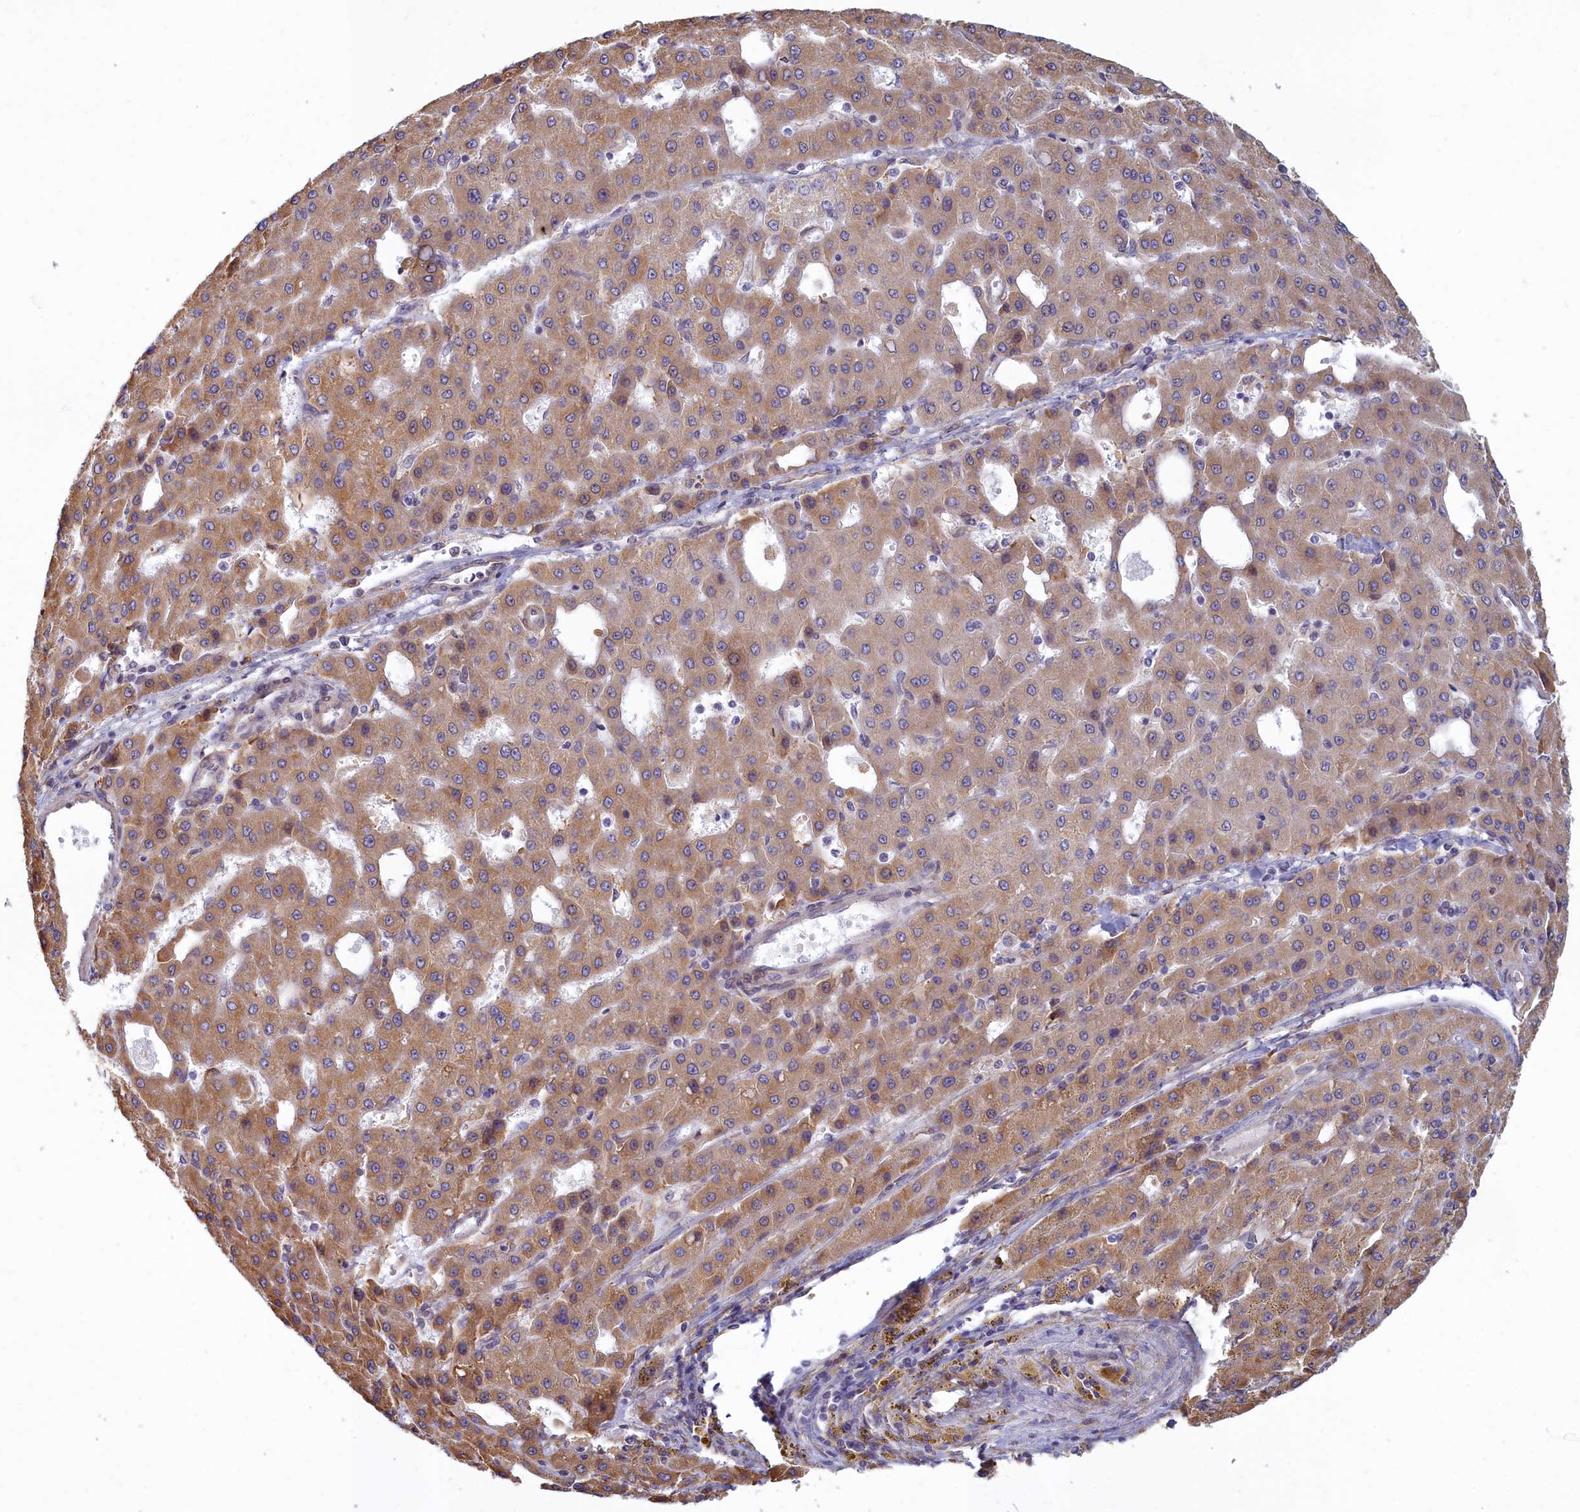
{"staining": {"intensity": "moderate", "quantity": ">75%", "location": "cytoplasmic/membranous"}, "tissue": "liver cancer", "cell_type": "Tumor cells", "image_type": "cancer", "snomed": [{"axis": "morphology", "description": "Carcinoma, Hepatocellular, NOS"}, {"axis": "topography", "description": "Liver"}], "caption": "A brown stain labels moderate cytoplasmic/membranous expression of a protein in liver cancer tumor cells. Nuclei are stained in blue.", "gene": "MAK16", "patient": {"sex": "male", "age": 47}}